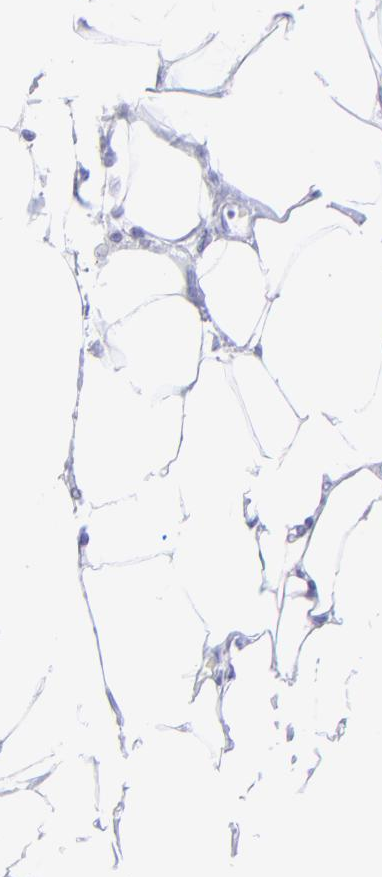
{"staining": {"intensity": "negative", "quantity": "none", "location": "none"}, "tissue": "colorectal cancer", "cell_type": "Tumor cells", "image_type": "cancer", "snomed": [{"axis": "morphology", "description": "Adenocarcinoma, NOS"}, {"axis": "topography", "description": "Colon"}], "caption": "Histopathology image shows no protein staining in tumor cells of adenocarcinoma (colorectal) tissue. (DAB immunohistochemistry visualized using brightfield microscopy, high magnification).", "gene": "SLC1A2", "patient": {"sex": "female", "age": 86}}